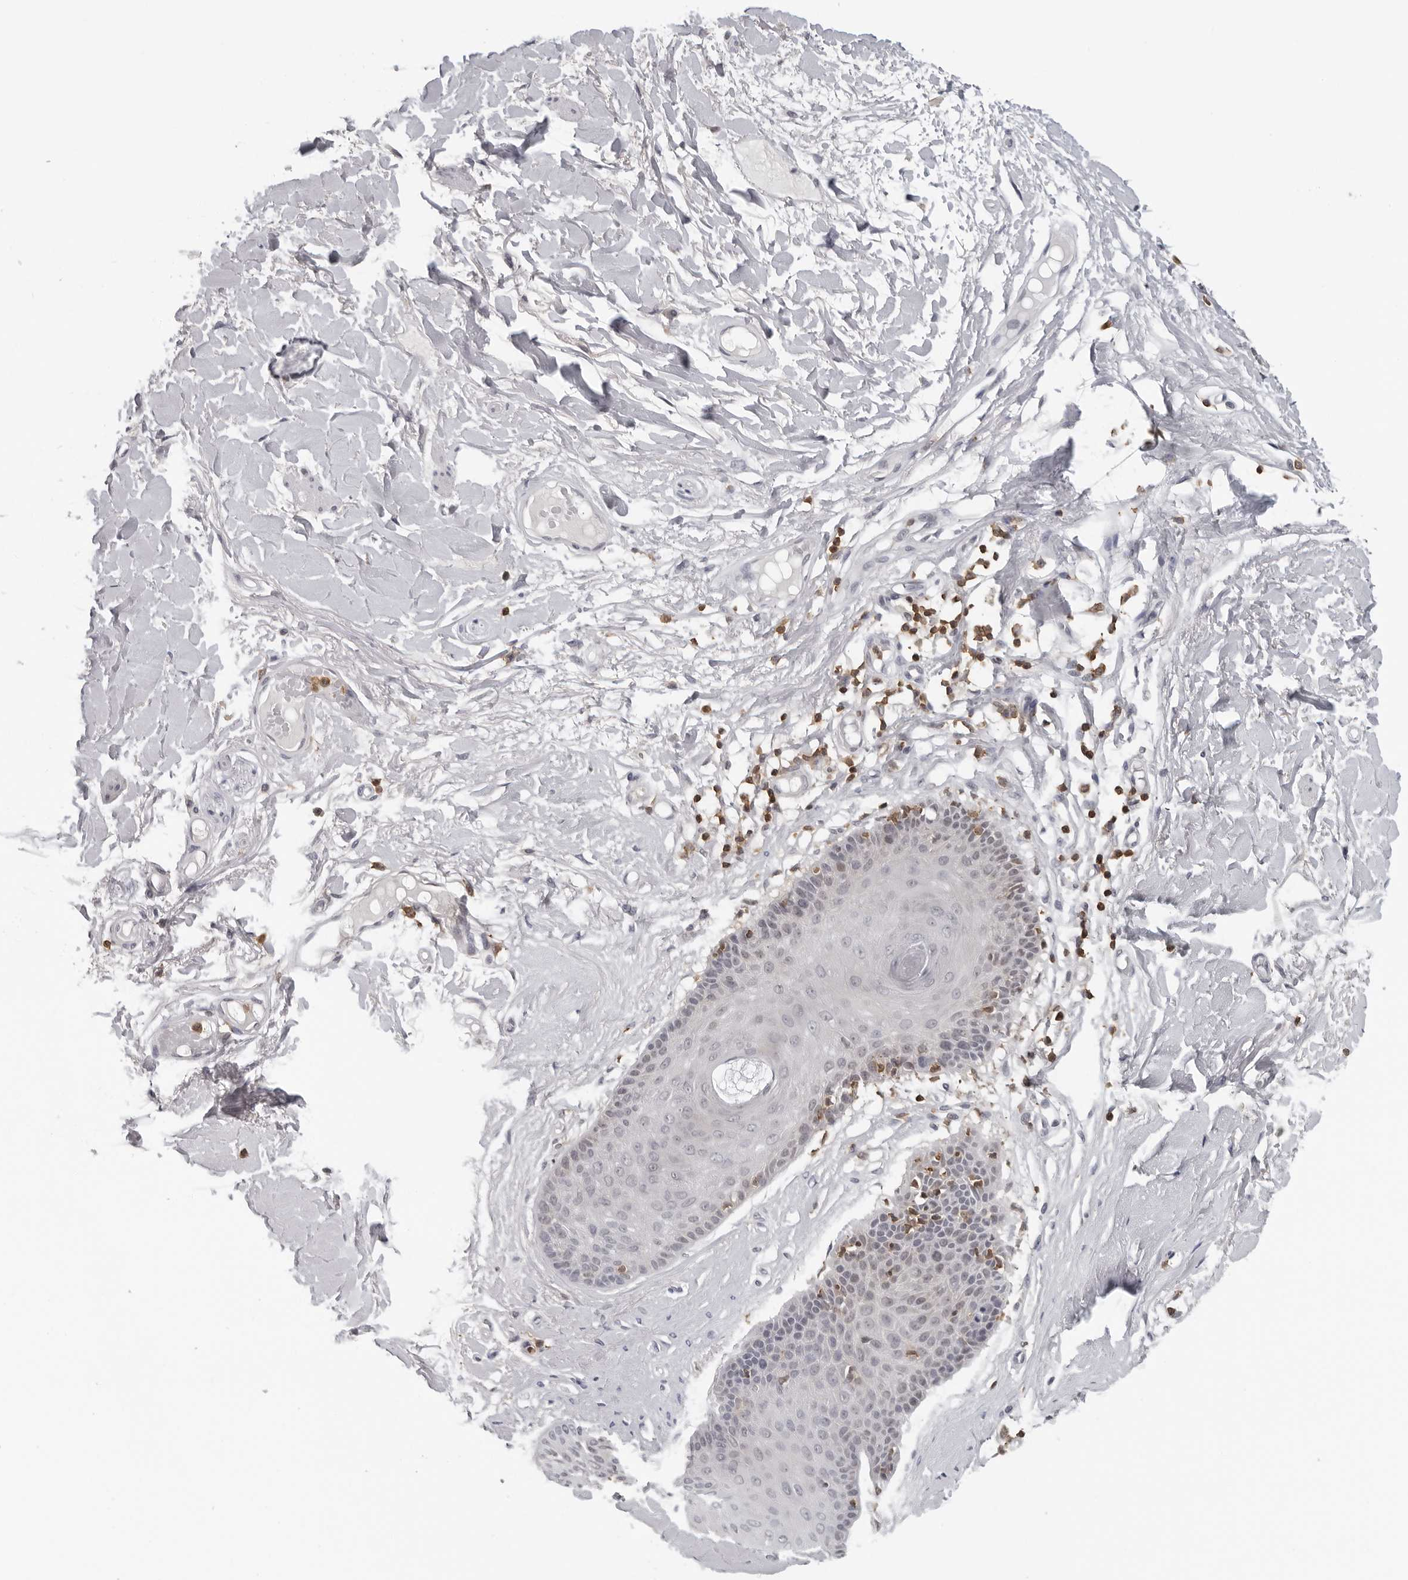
{"staining": {"intensity": "moderate", "quantity": "<25%", "location": "cytoplasmic/membranous"}, "tissue": "skin", "cell_type": "Epidermal cells", "image_type": "normal", "snomed": [{"axis": "morphology", "description": "Normal tissue, NOS"}, {"axis": "topography", "description": "Vulva"}], "caption": "Immunohistochemistry (DAB (3,3'-diaminobenzidine)) staining of normal skin reveals moderate cytoplasmic/membranous protein positivity in approximately <25% of epidermal cells. (DAB (3,3'-diaminobenzidine) IHC with brightfield microscopy, high magnification).", "gene": "HSPH1", "patient": {"sex": "female", "age": 73}}